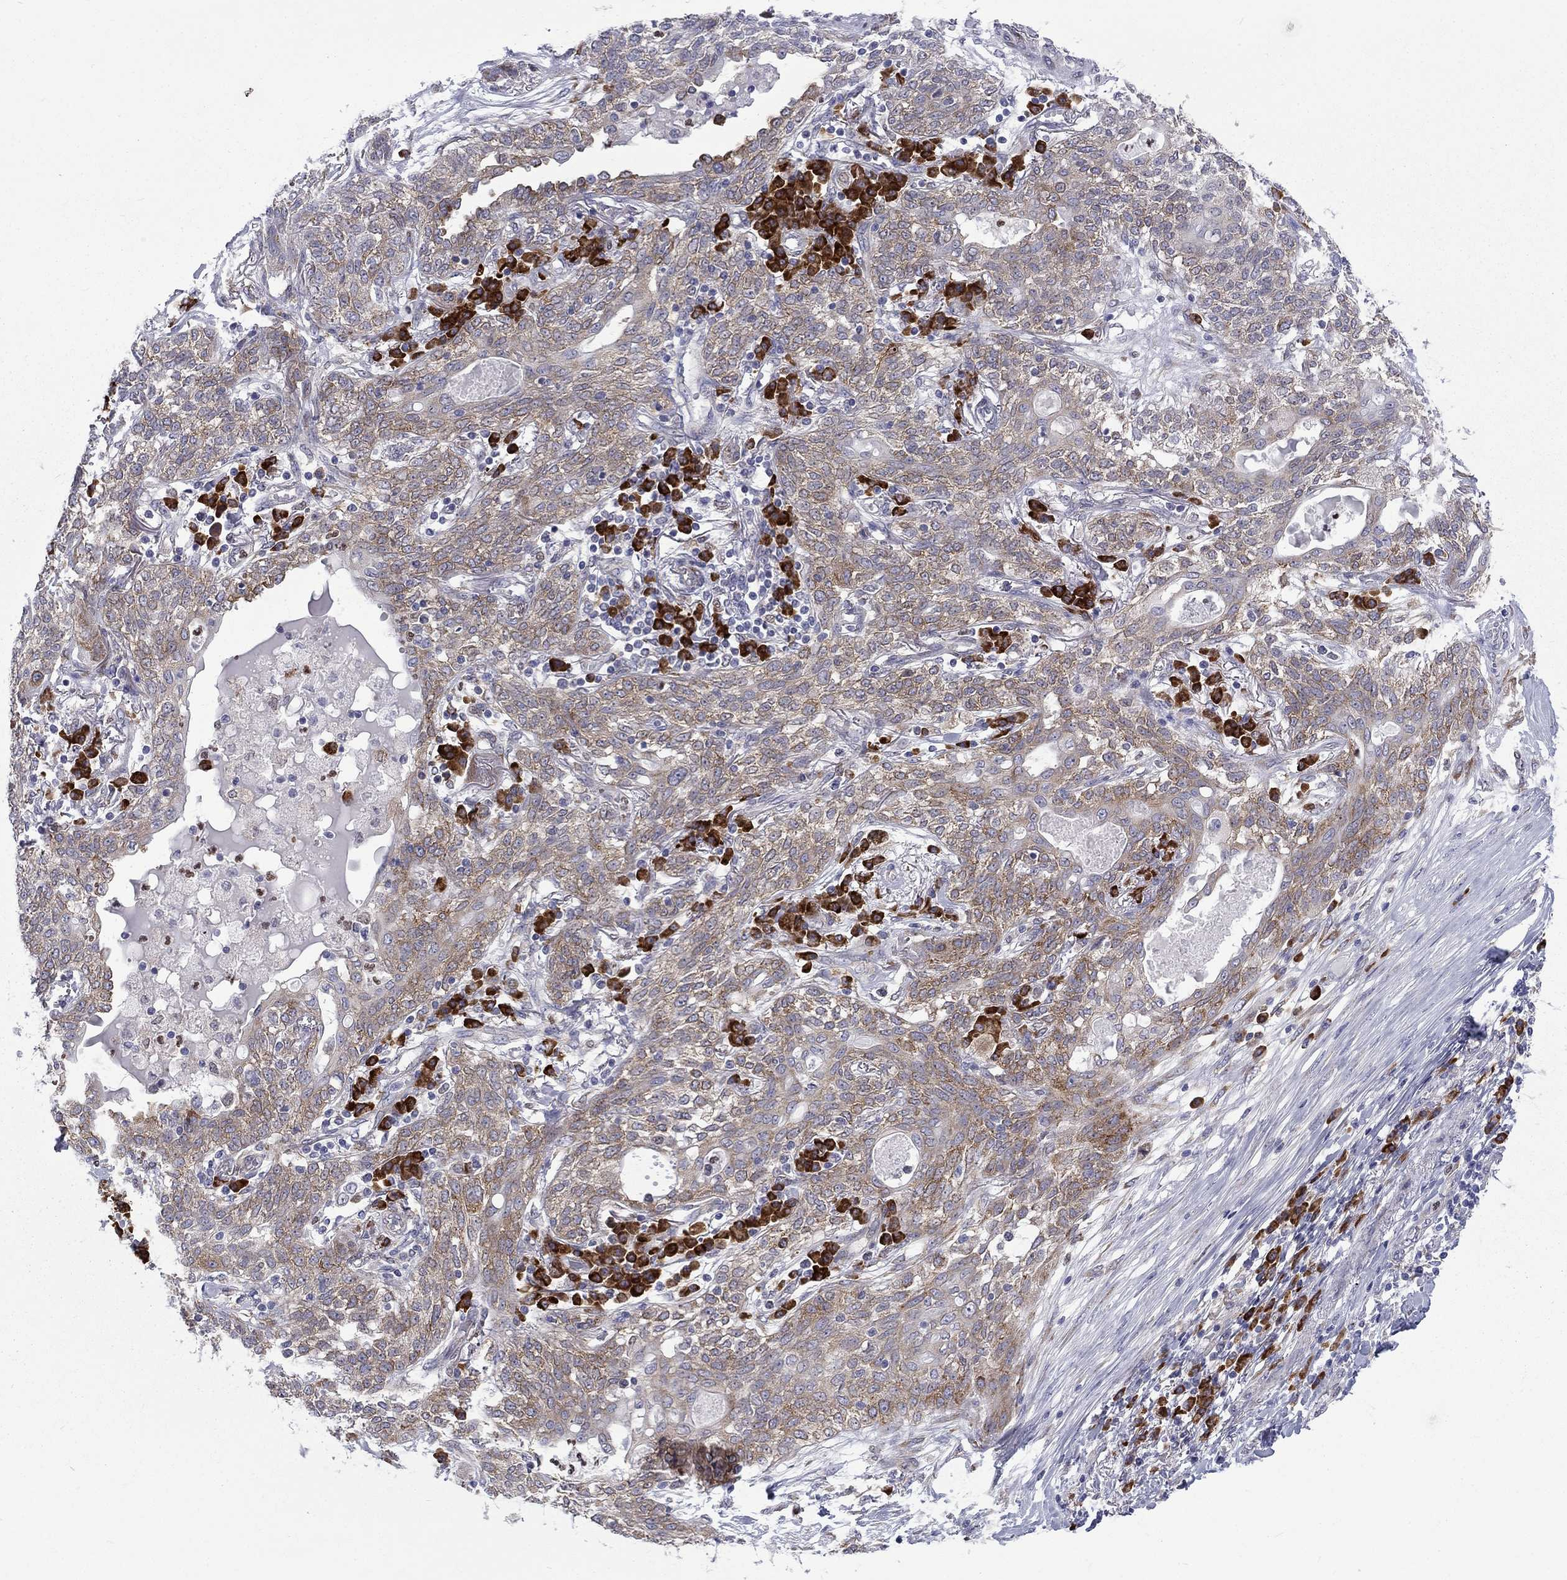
{"staining": {"intensity": "weak", "quantity": ">75%", "location": "cytoplasmic/membranous"}, "tissue": "lung cancer", "cell_type": "Tumor cells", "image_type": "cancer", "snomed": [{"axis": "morphology", "description": "Squamous cell carcinoma, NOS"}, {"axis": "topography", "description": "Lung"}], "caption": "IHC of human lung cancer reveals low levels of weak cytoplasmic/membranous expression in about >75% of tumor cells. (Stains: DAB (3,3'-diaminobenzidine) in brown, nuclei in blue, Microscopy: brightfield microscopy at high magnification).", "gene": "PABPC4", "patient": {"sex": "female", "age": 70}}